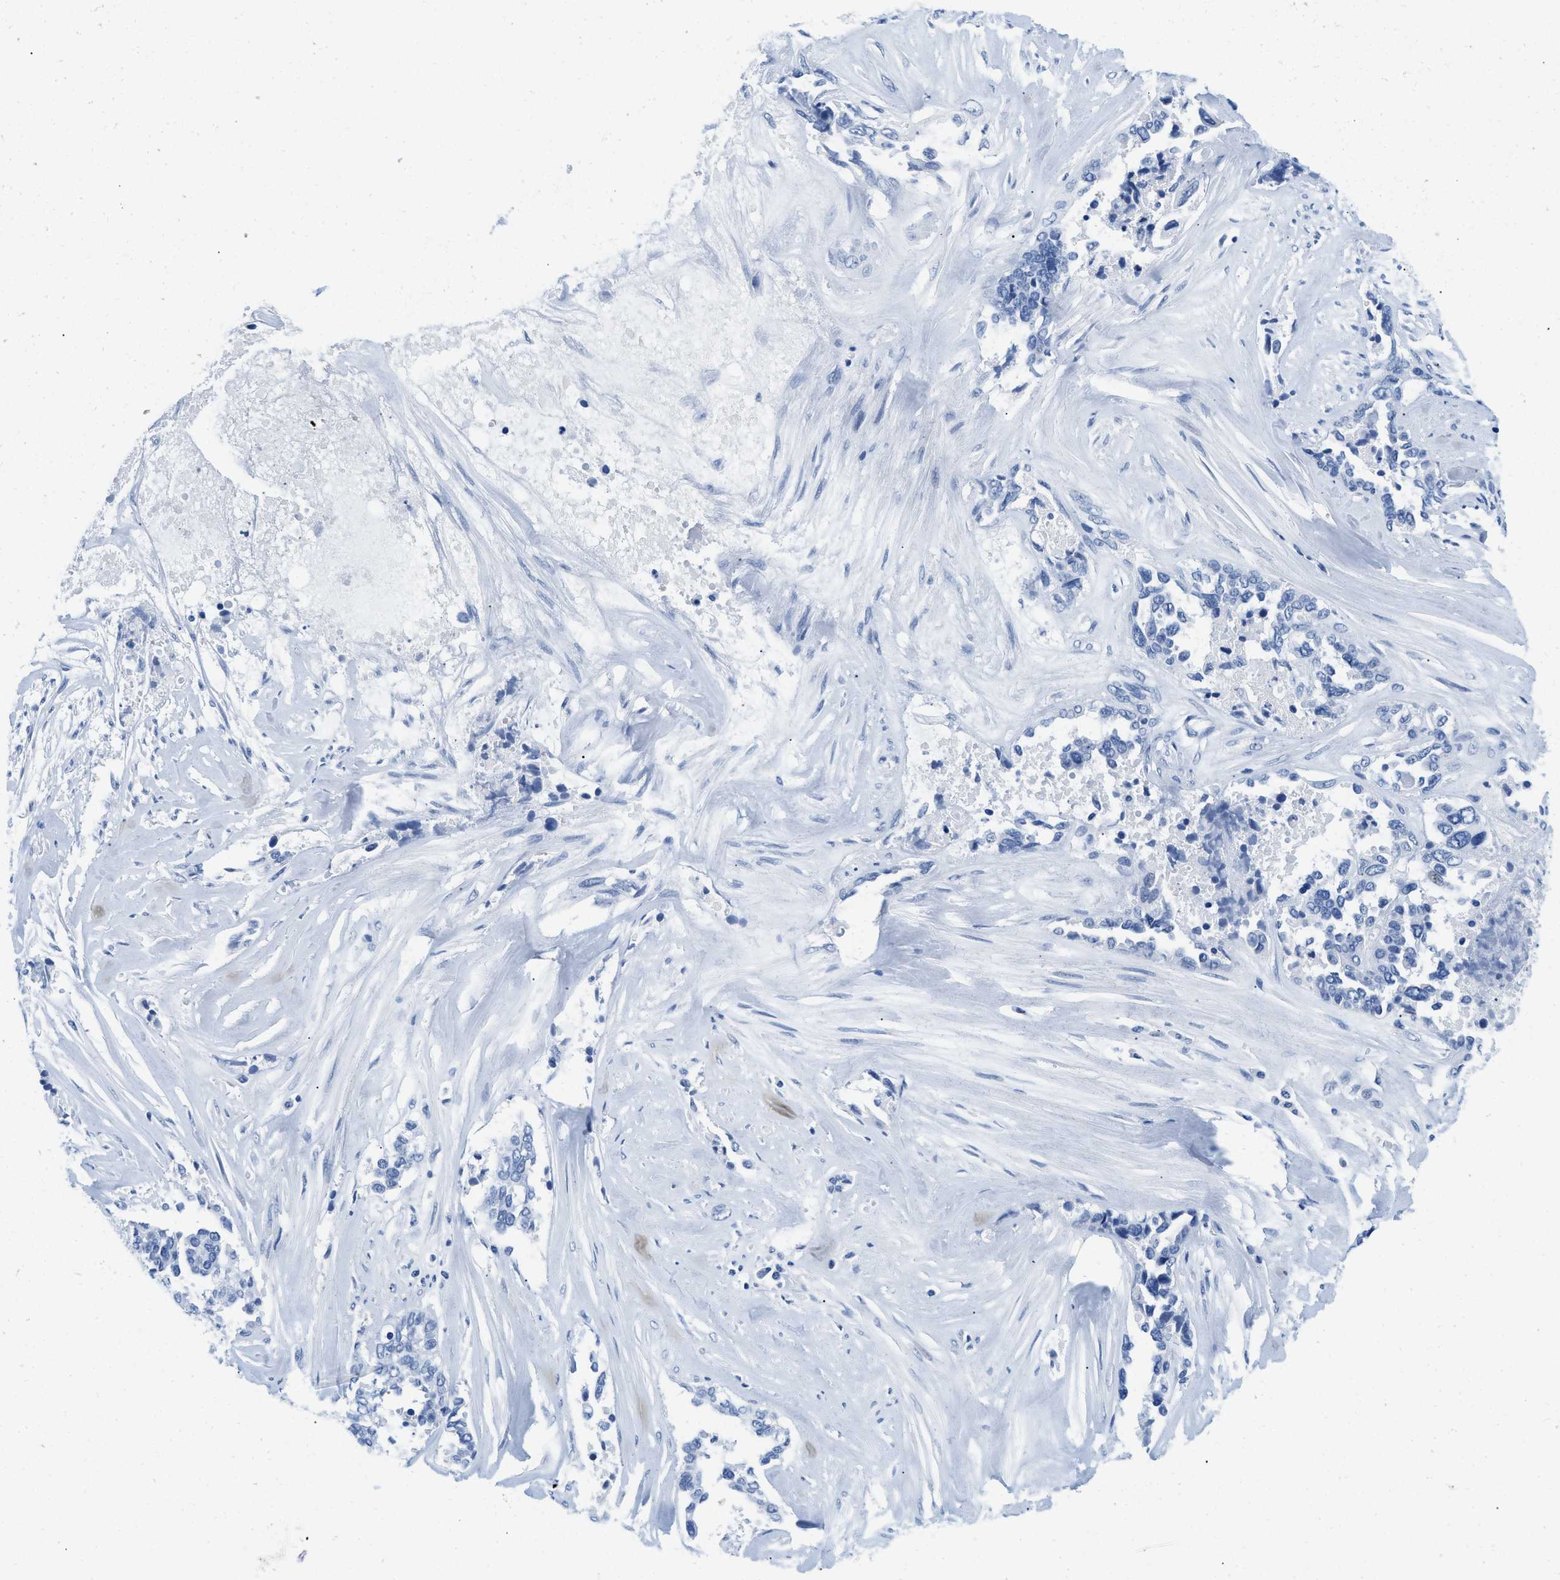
{"staining": {"intensity": "negative", "quantity": "none", "location": "none"}, "tissue": "ovarian cancer", "cell_type": "Tumor cells", "image_type": "cancer", "snomed": [{"axis": "morphology", "description": "Cystadenocarcinoma, serous, NOS"}, {"axis": "topography", "description": "Ovary"}], "caption": "Immunohistochemistry (IHC) photomicrograph of ovarian cancer stained for a protein (brown), which demonstrates no positivity in tumor cells. The staining was performed using DAB to visualize the protein expression in brown, while the nuclei were stained in blue with hematoxylin (Magnification: 20x).", "gene": "GSN", "patient": {"sex": "female", "age": 44}}